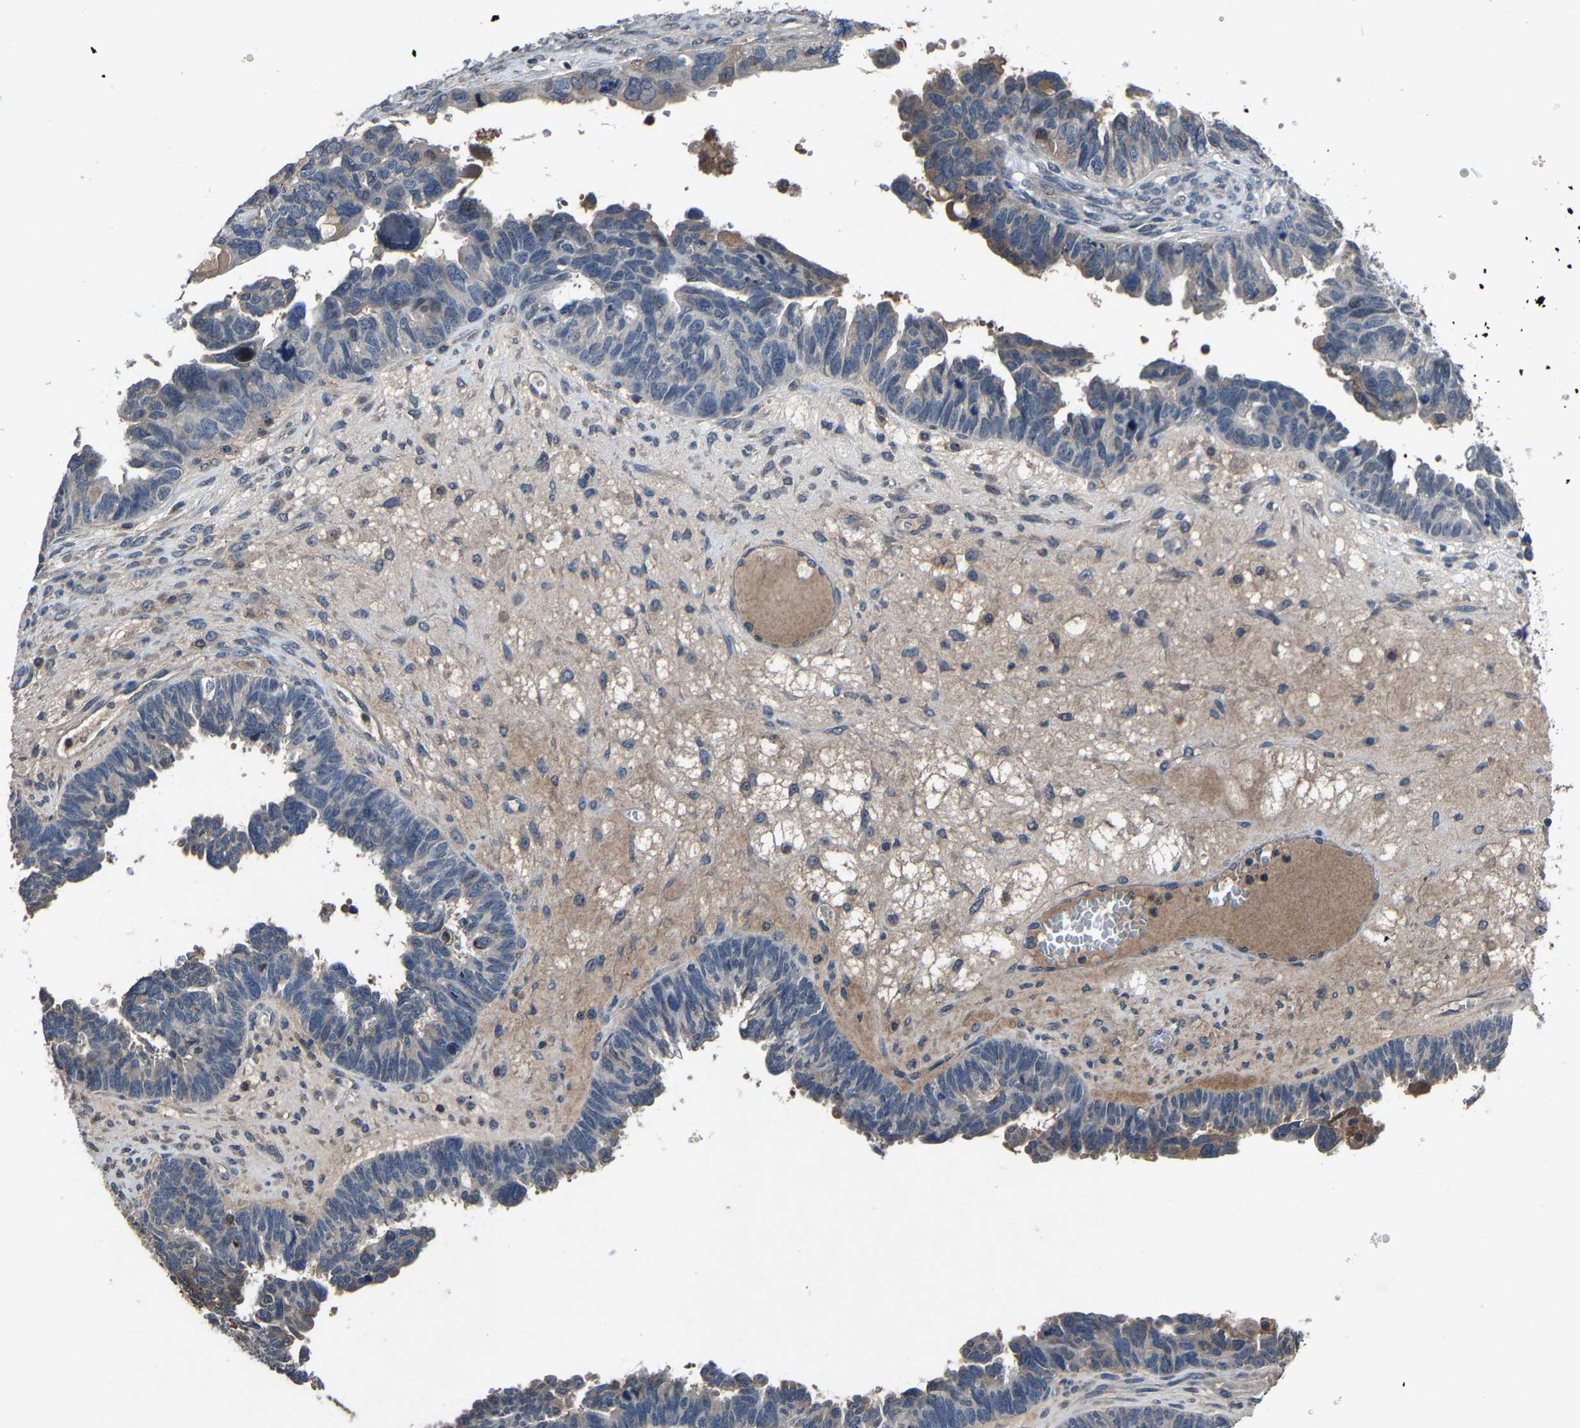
{"staining": {"intensity": "weak", "quantity": "<25%", "location": "cytoplasmic/membranous"}, "tissue": "ovarian cancer", "cell_type": "Tumor cells", "image_type": "cancer", "snomed": [{"axis": "morphology", "description": "Cystadenocarcinoma, serous, NOS"}, {"axis": "topography", "description": "Ovary"}], "caption": "Immunohistochemical staining of human ovarian cancer (serous cystadenocarcinoma) displays no significant staining in tumor cells.", "gene": "PCNX2", "patient": {"sex": "female", "age": 79}}